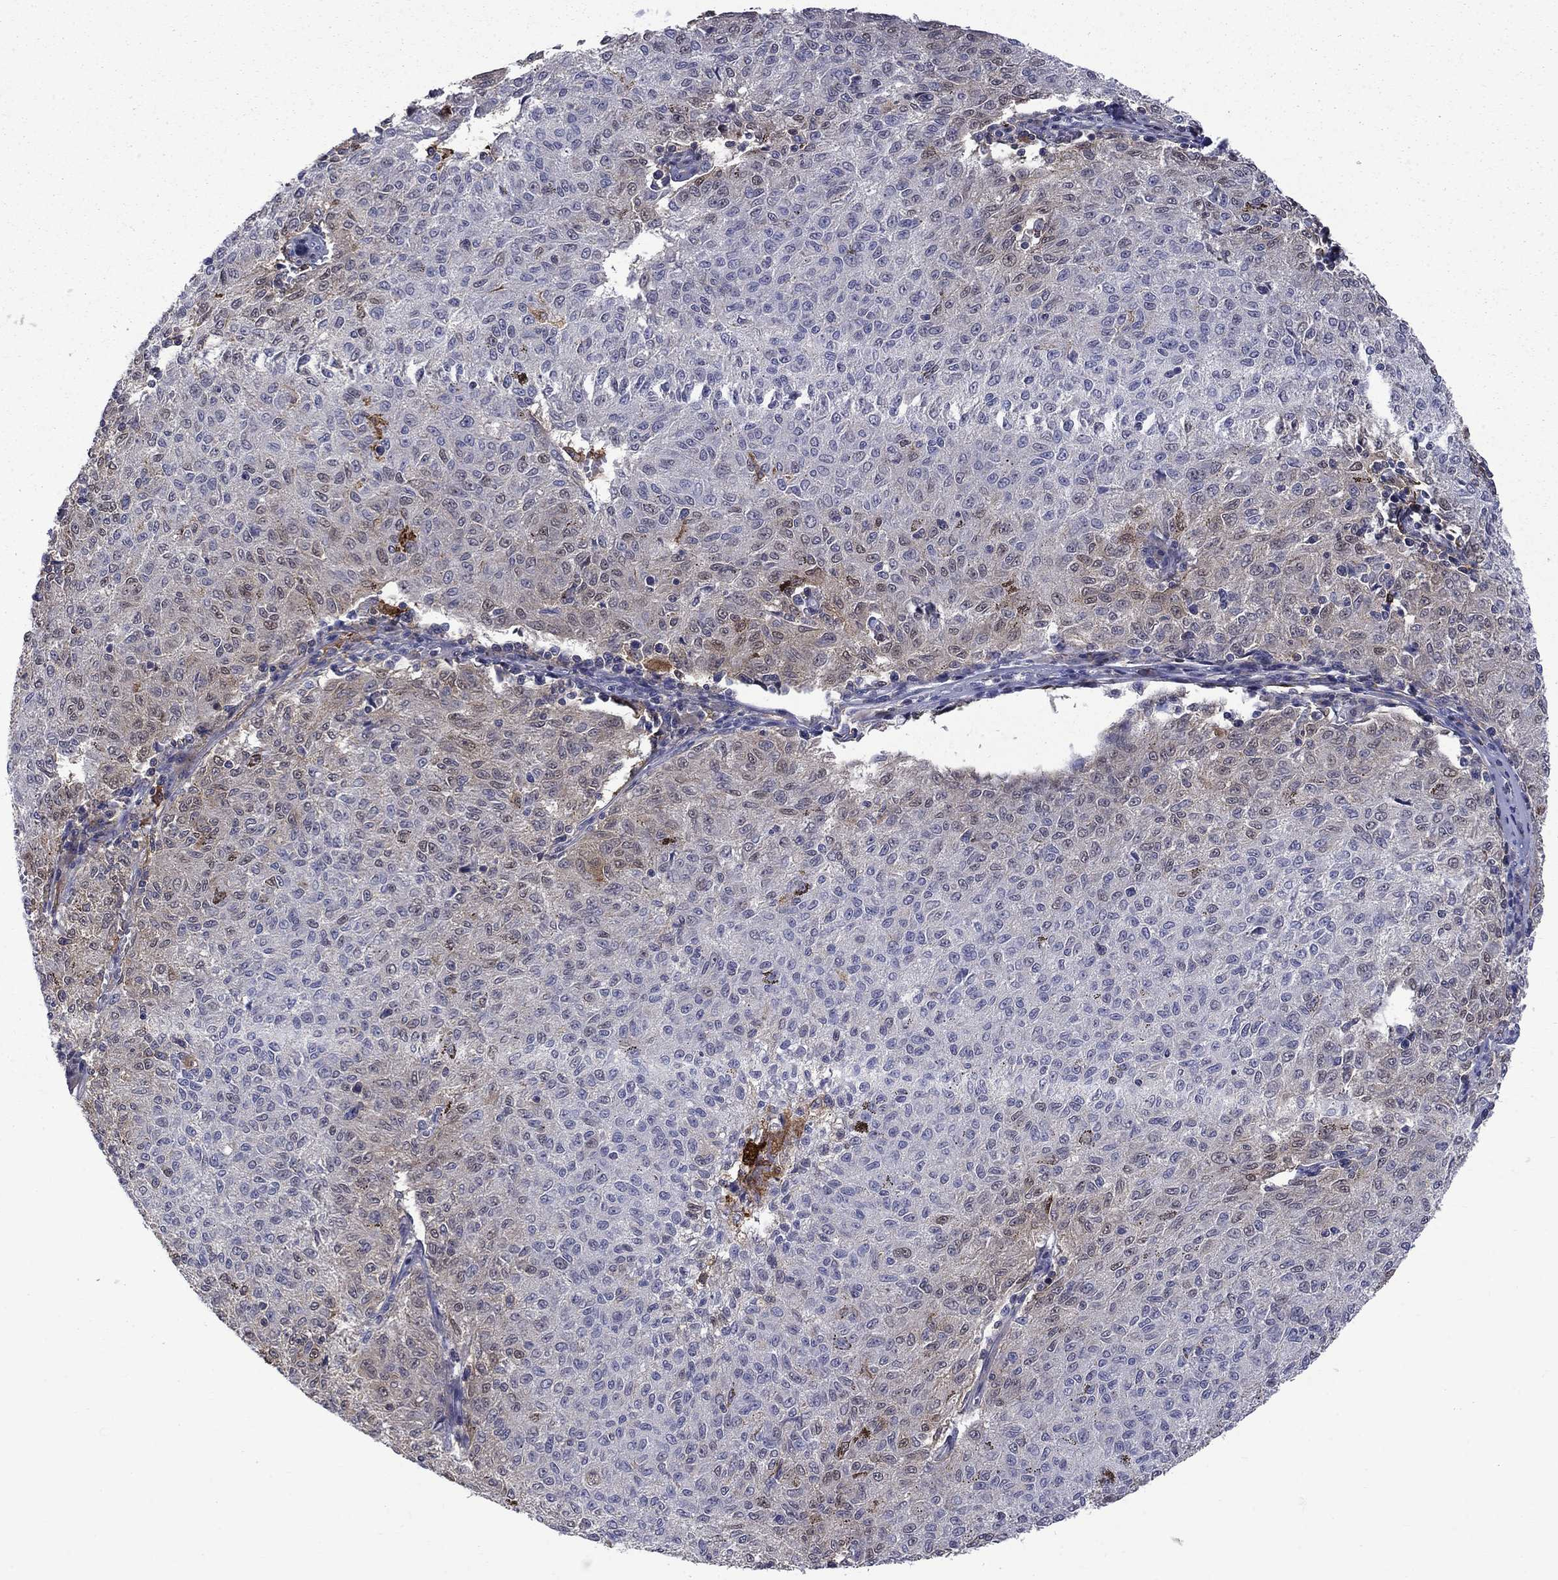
{"staining": {"intensity": "strong", "quantity": "<25%", "location": "cytoplasmic/membranous"}, "tissue": "melanoma", "cell_type": "Tumor cells", "image_type": "cancer", "snomed": [{"axis": "morphology", "description": "Malignant melanoma, NOS"}, {"axis": "topography", "description": "Skin"}], "caption": "Strong cytoplasmic/membranous protein expression is seen in about <25% of tumor cells in malignant melanoma. The protein is stained brown, and the nuclei are stained in blue (DAB (3,3'-diaminobenzidine) IHC with brightfield microscopy, high magnification).", "gene": "PCBP3", "patient": {"sex": "female", "age": 72}}